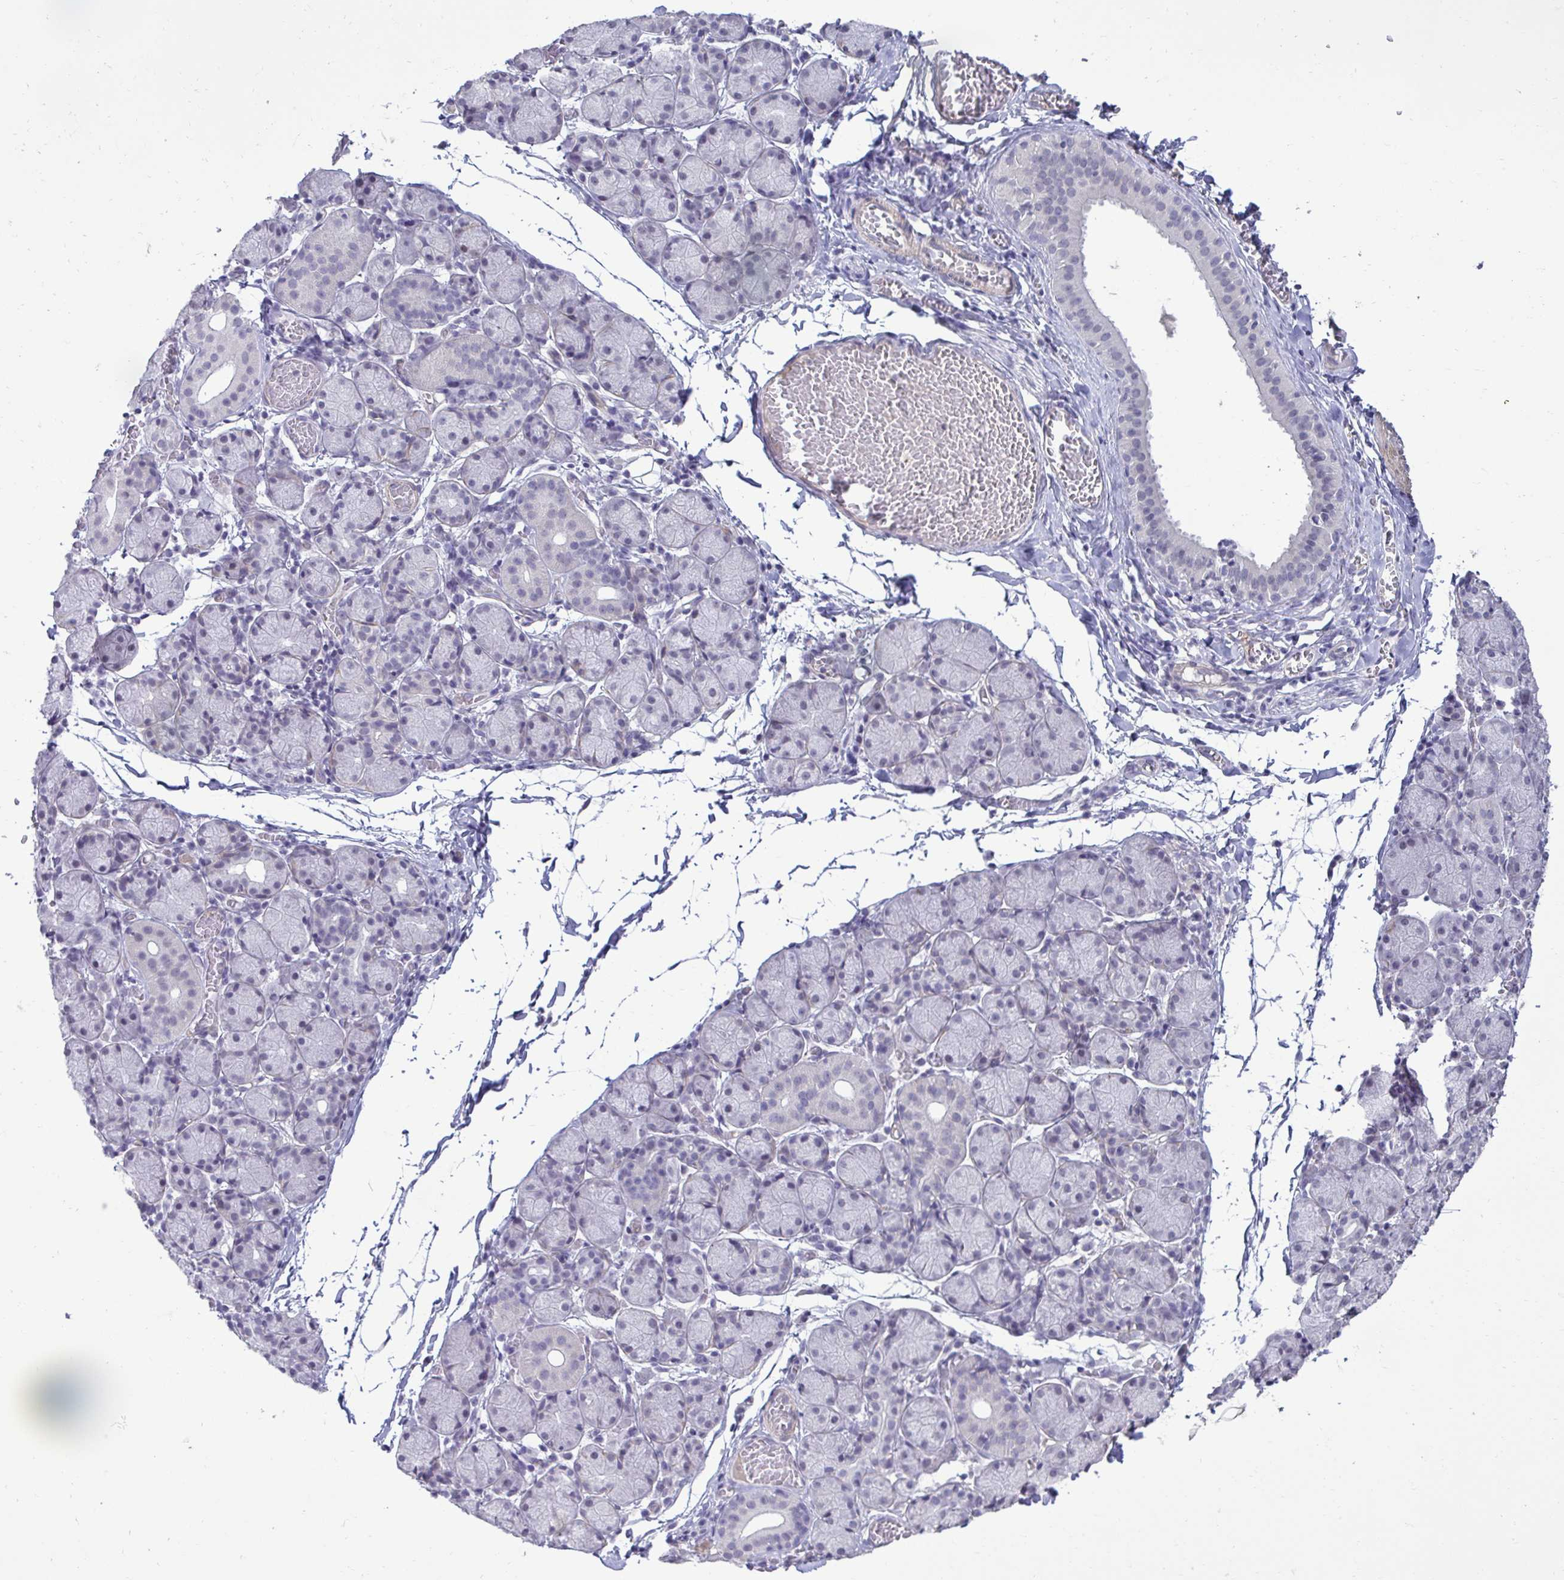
{"staining": {"intensity": "moderate", "quantity": "<25%", "location": "cytoplasmic/membranous"}, "tissue": "salivary gland", "cell_type": "Glandular cells", "image_type": "normal", "snomed": [{"axis": "morphology", "description": "Normal tissue, NOS"}, {"axis": "topography", "description": "Salivary gland"}], "caption": "Immunohistochemistry (IHC) photomicrograph of normal salivary gland stained for a protein (brown), which demonstrates low levels of moderate cytoplasmic/membranous positivity in approximately <25% of glandular cells.", "gene": "SLC30A3", "patient": {"sex": "female", "age": 24}}